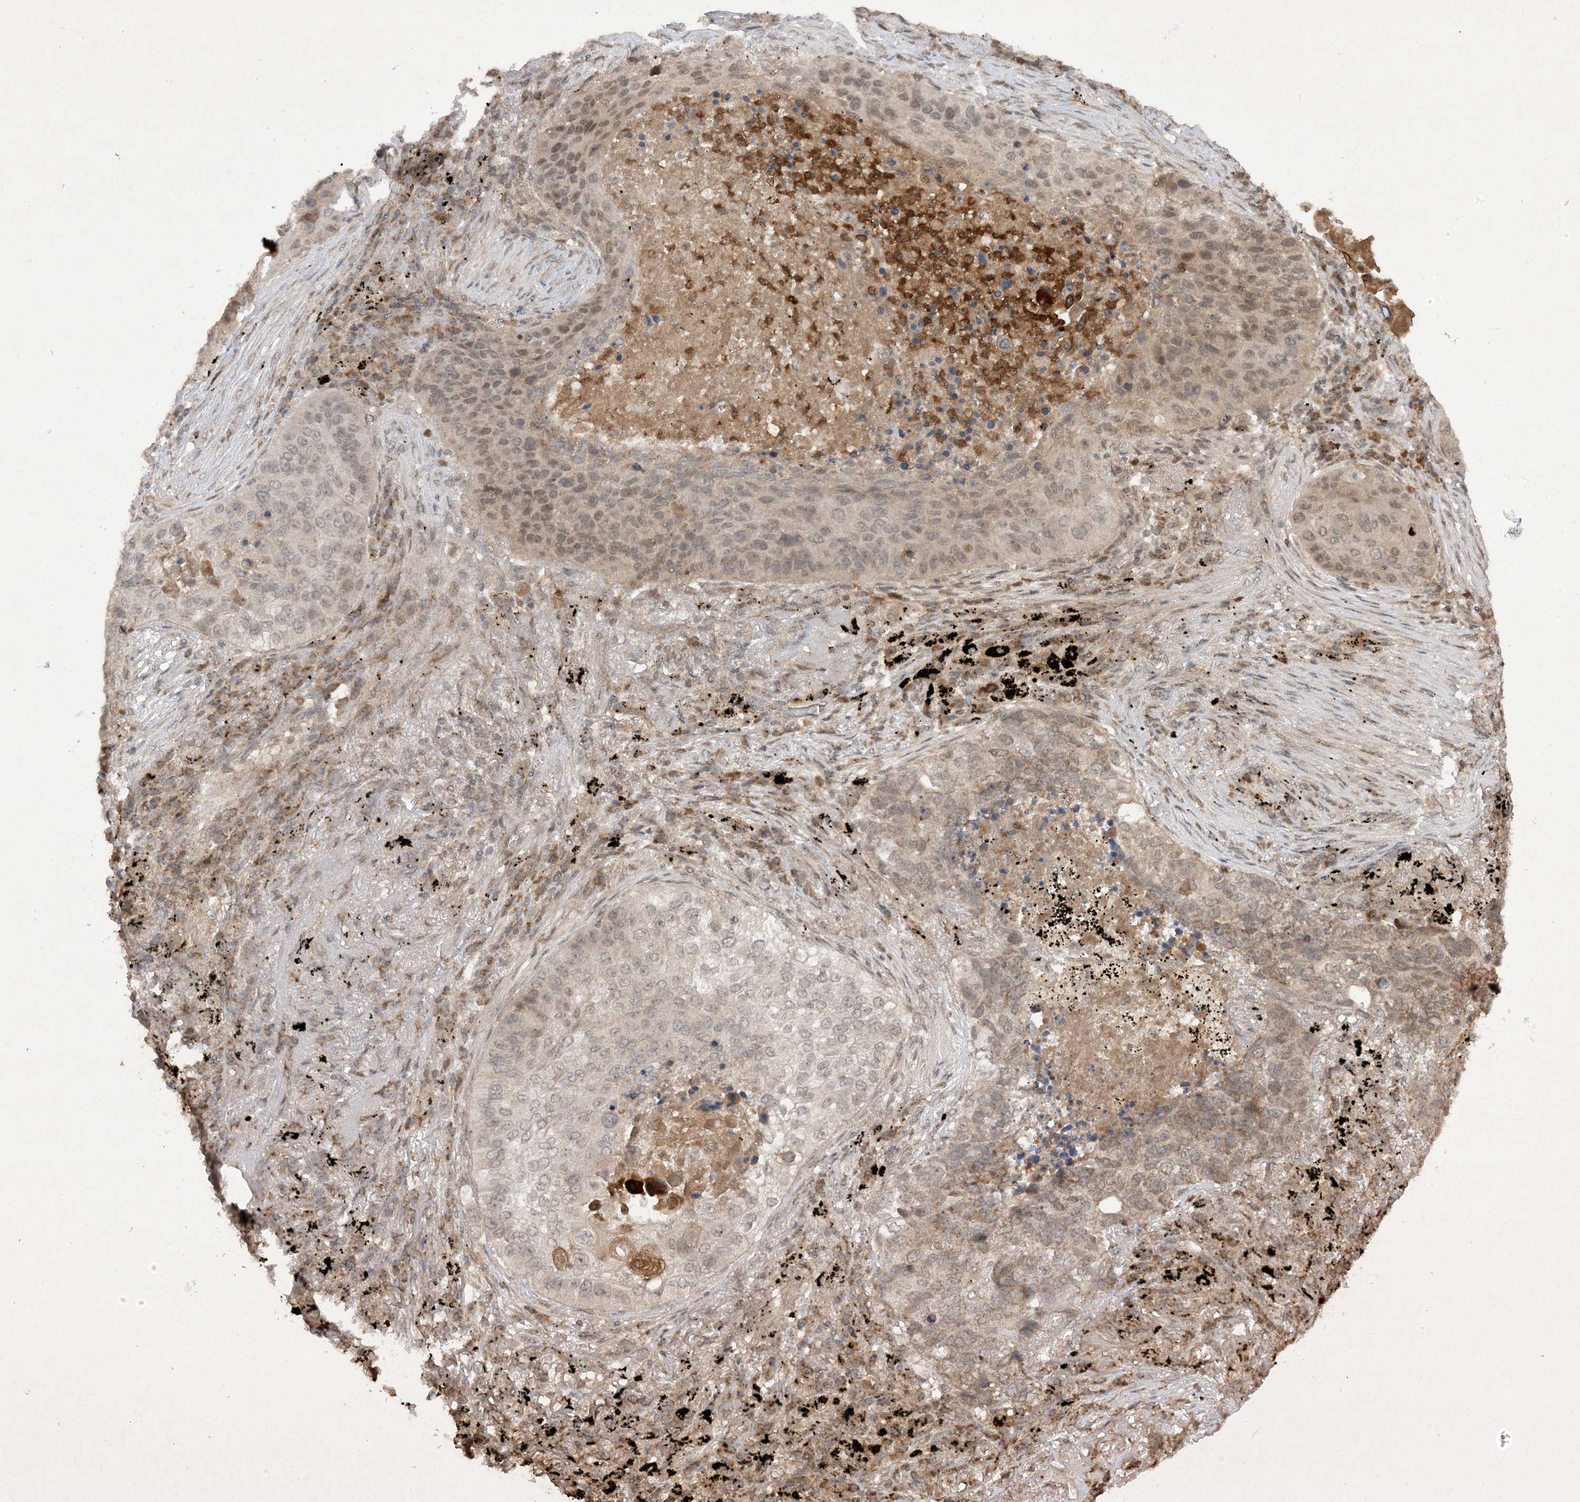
{"staining": {"intensity": "moderate", "quantity": "<25%", "location": "cytoplasmic/membranous,nuclear"}, "tissue": "lung cancer", "cell_type": "Tumor cells", "image_type": "cancer", "snomed": [{"axis": "morphology", "description": "Squamous cell carcinoma, NOS"}, {"axis": "topography", "description": "Lung"}], "caption": "Lung cancer (squamous cell carcinoma) was stained to show a protein in brown. There is low levels of moderate cytoplasmic/membranous and nuclear positivity in approximately <25% of tumor cells.", "gene": "ZNF213", "patient": {"sex": "female", "age": 63}}